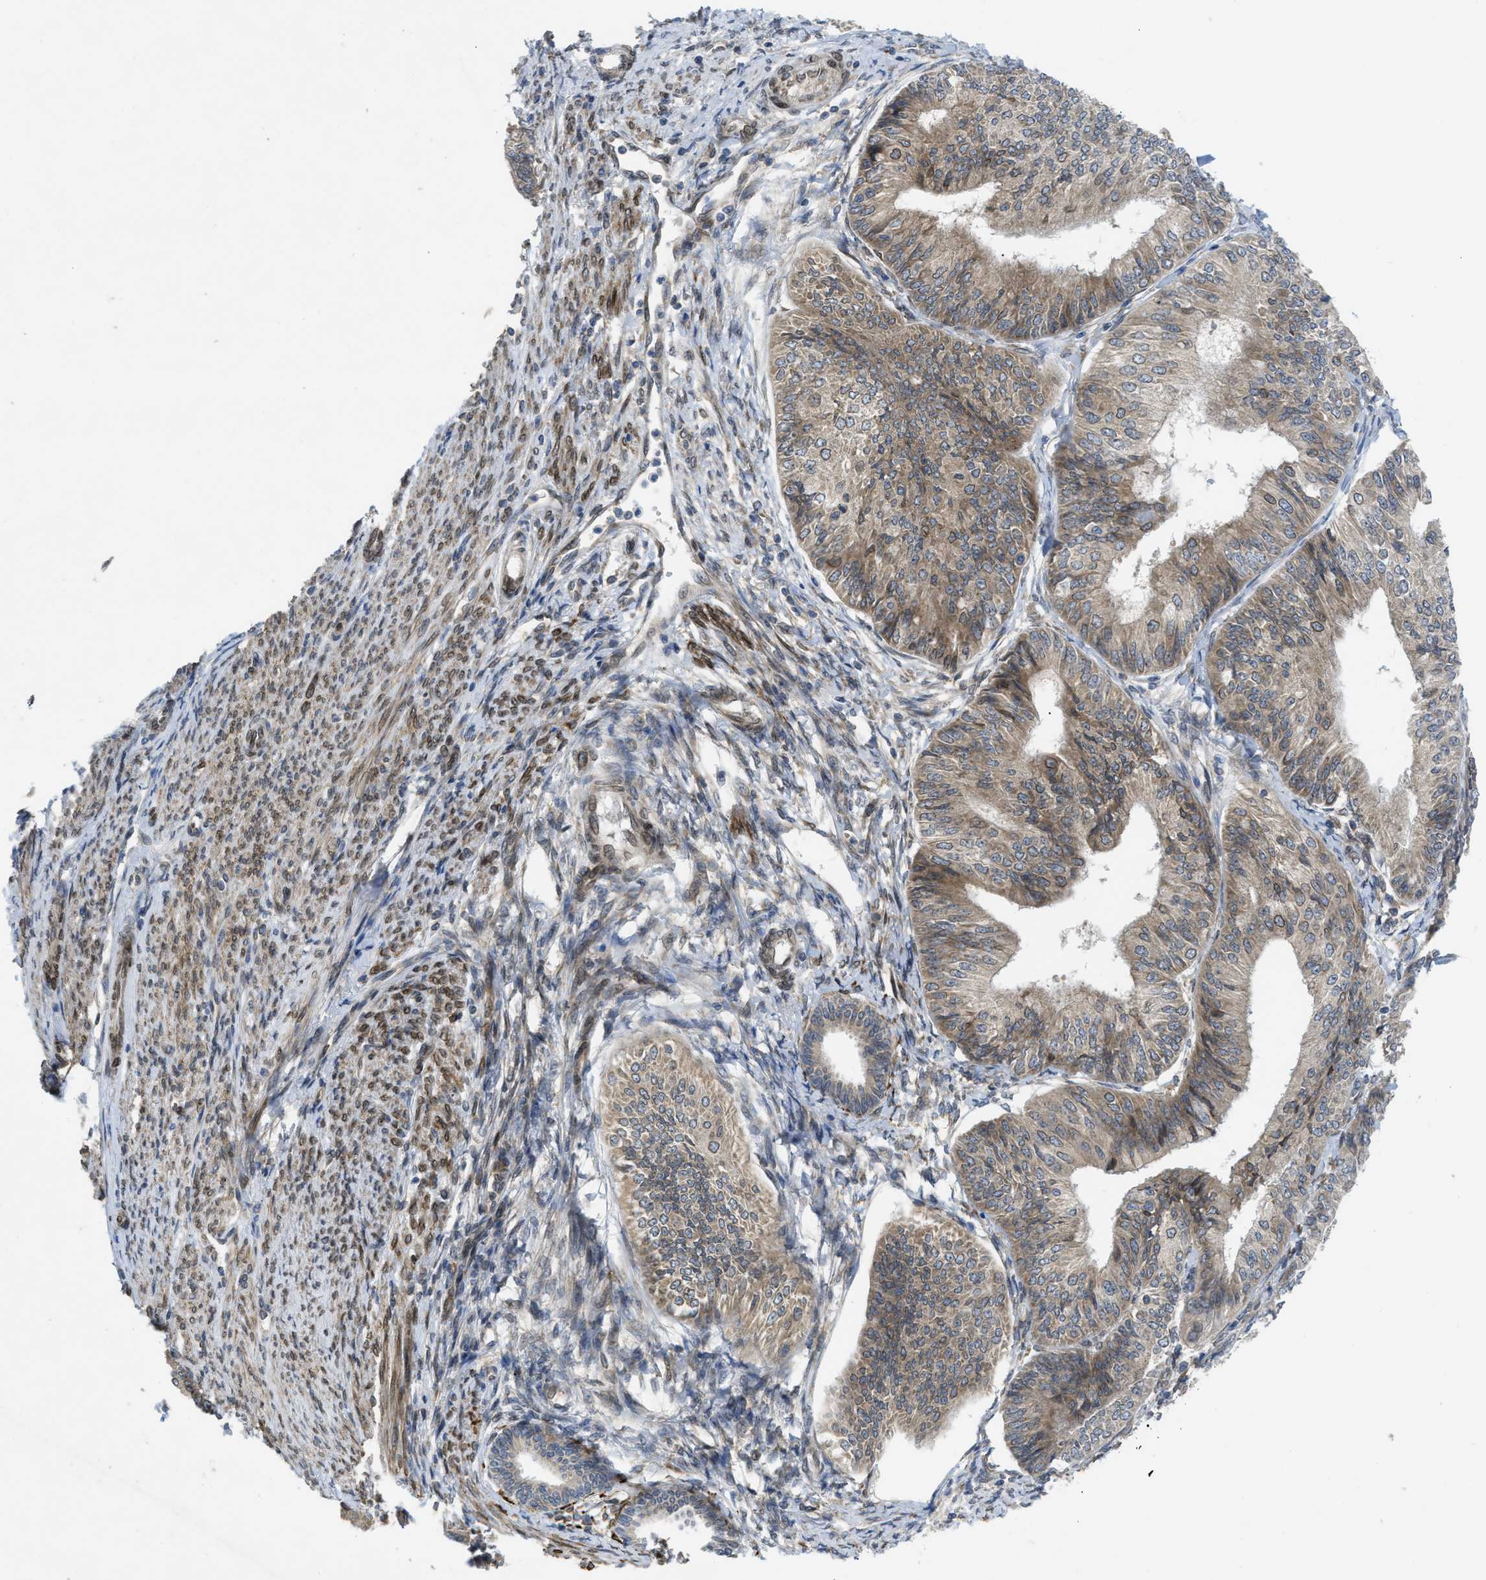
{"staining": {"intensity": "weak", "quantity": ">75%", "location": "cytoplasmic/membranous"}, "tissue": "endometrial cancer", "cell_type": "Tumor cells", "image_type": "cancer", "snomed": [{"axis": "morphology", "description": "Adenocarcinoma, NOS"}, {"axis": "topography", "description": "Endometrium"}], "caption": "Immunohistochemical staining of endometrial cancer (adenocarcinoma) reveals weak cytoplasmic/membranous protein staining in approximately >75% of tumor cells. (brown staining indicates protein expression, while blue staining denotes nuclei).", "gene": "EIF2AK3", "patient": {"sex": "female", "age": 58}}